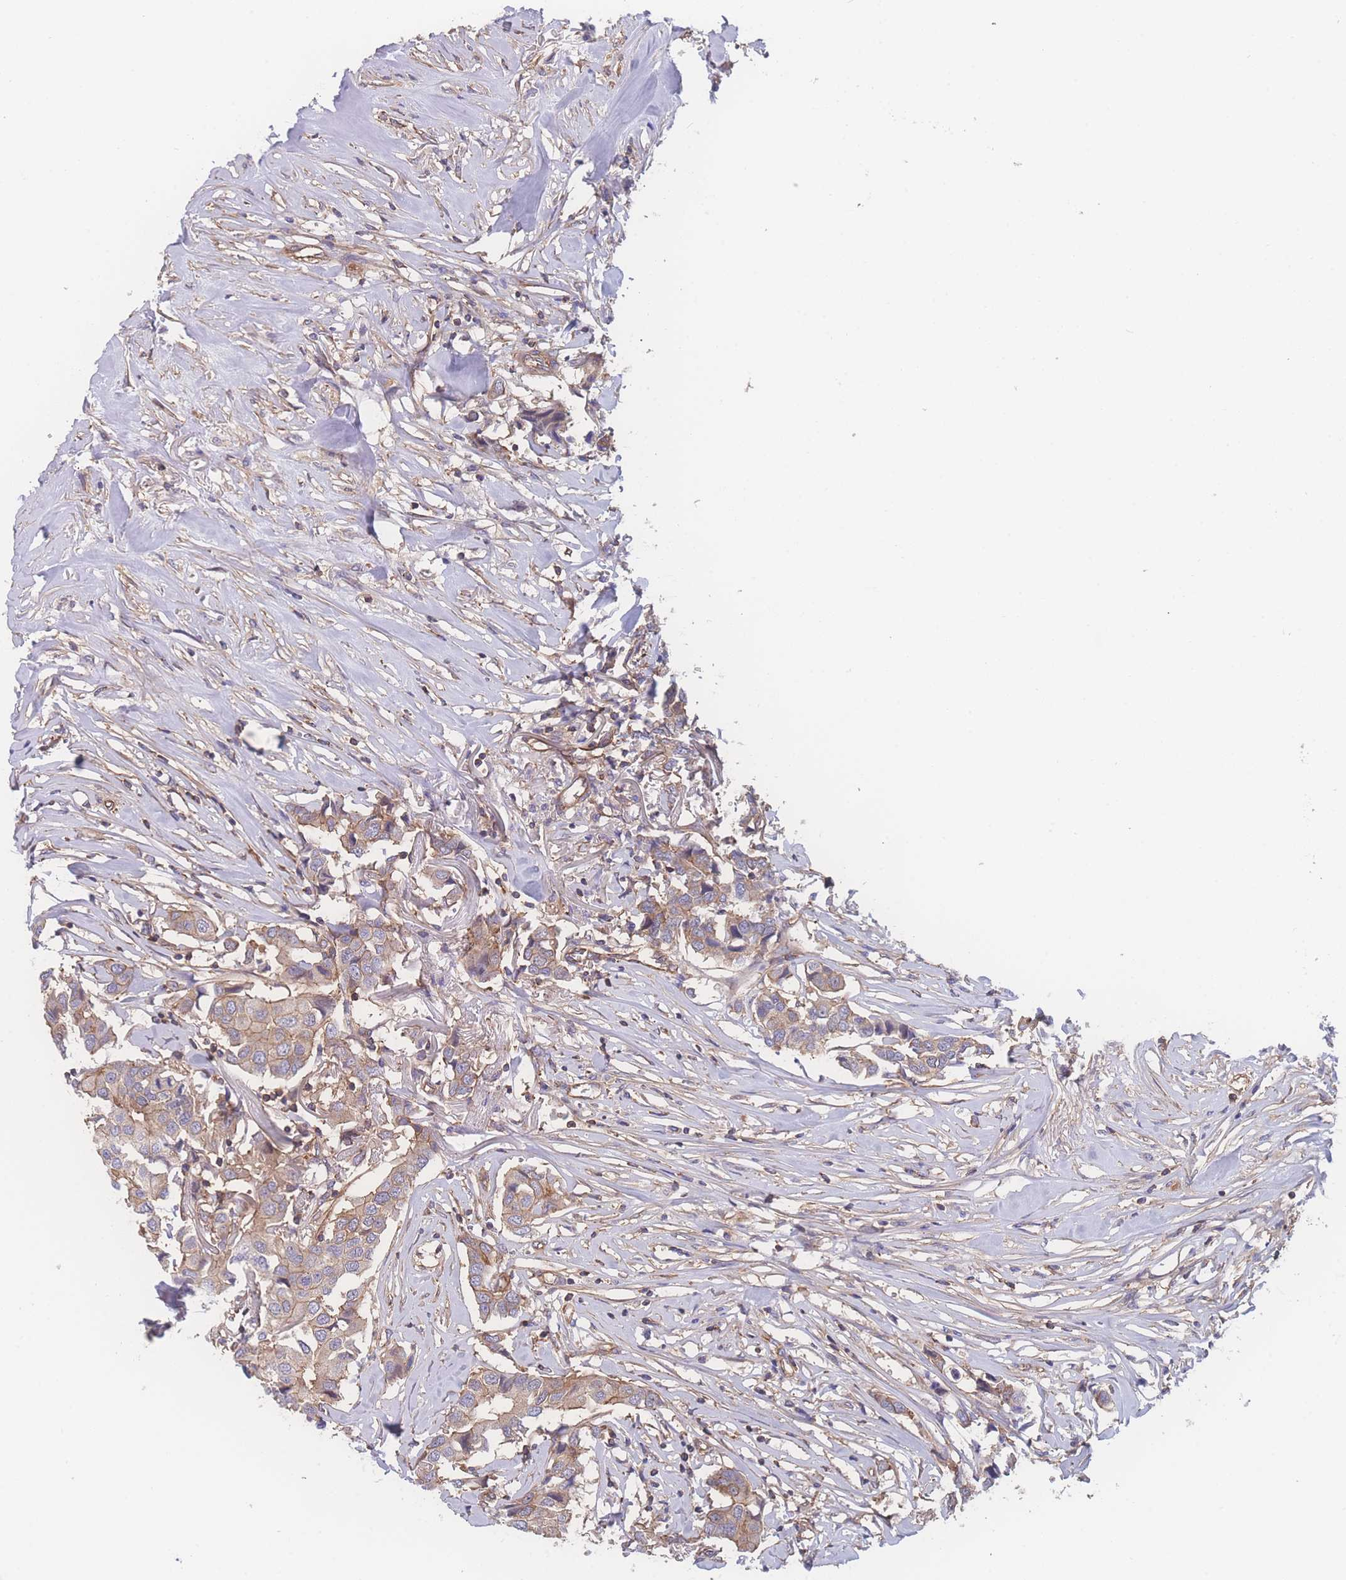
{"staining": {"intensity": "moderate", "quantity": ">75%", "location": "cytoplasmic/membranous"}, "tissue": "breast cancer", "cell_type": "Tumor cells", "image_type": "cancer", "snomed": [{"axis": "morphology", "description": "Duct carcinoma"}, {"axis": "topography", "description": "Breast"}], "caption": "DAB immunohistochemical staining of human breast intraductal carcinoma reveals moderate cytoplasmic/membranous protein staining in about >75% of tumor cells. (Brightfield microscopy of DAB IHC at high magnification).", "gene": "CFAP97", "patient": {"sex": "female", "age": 80}}